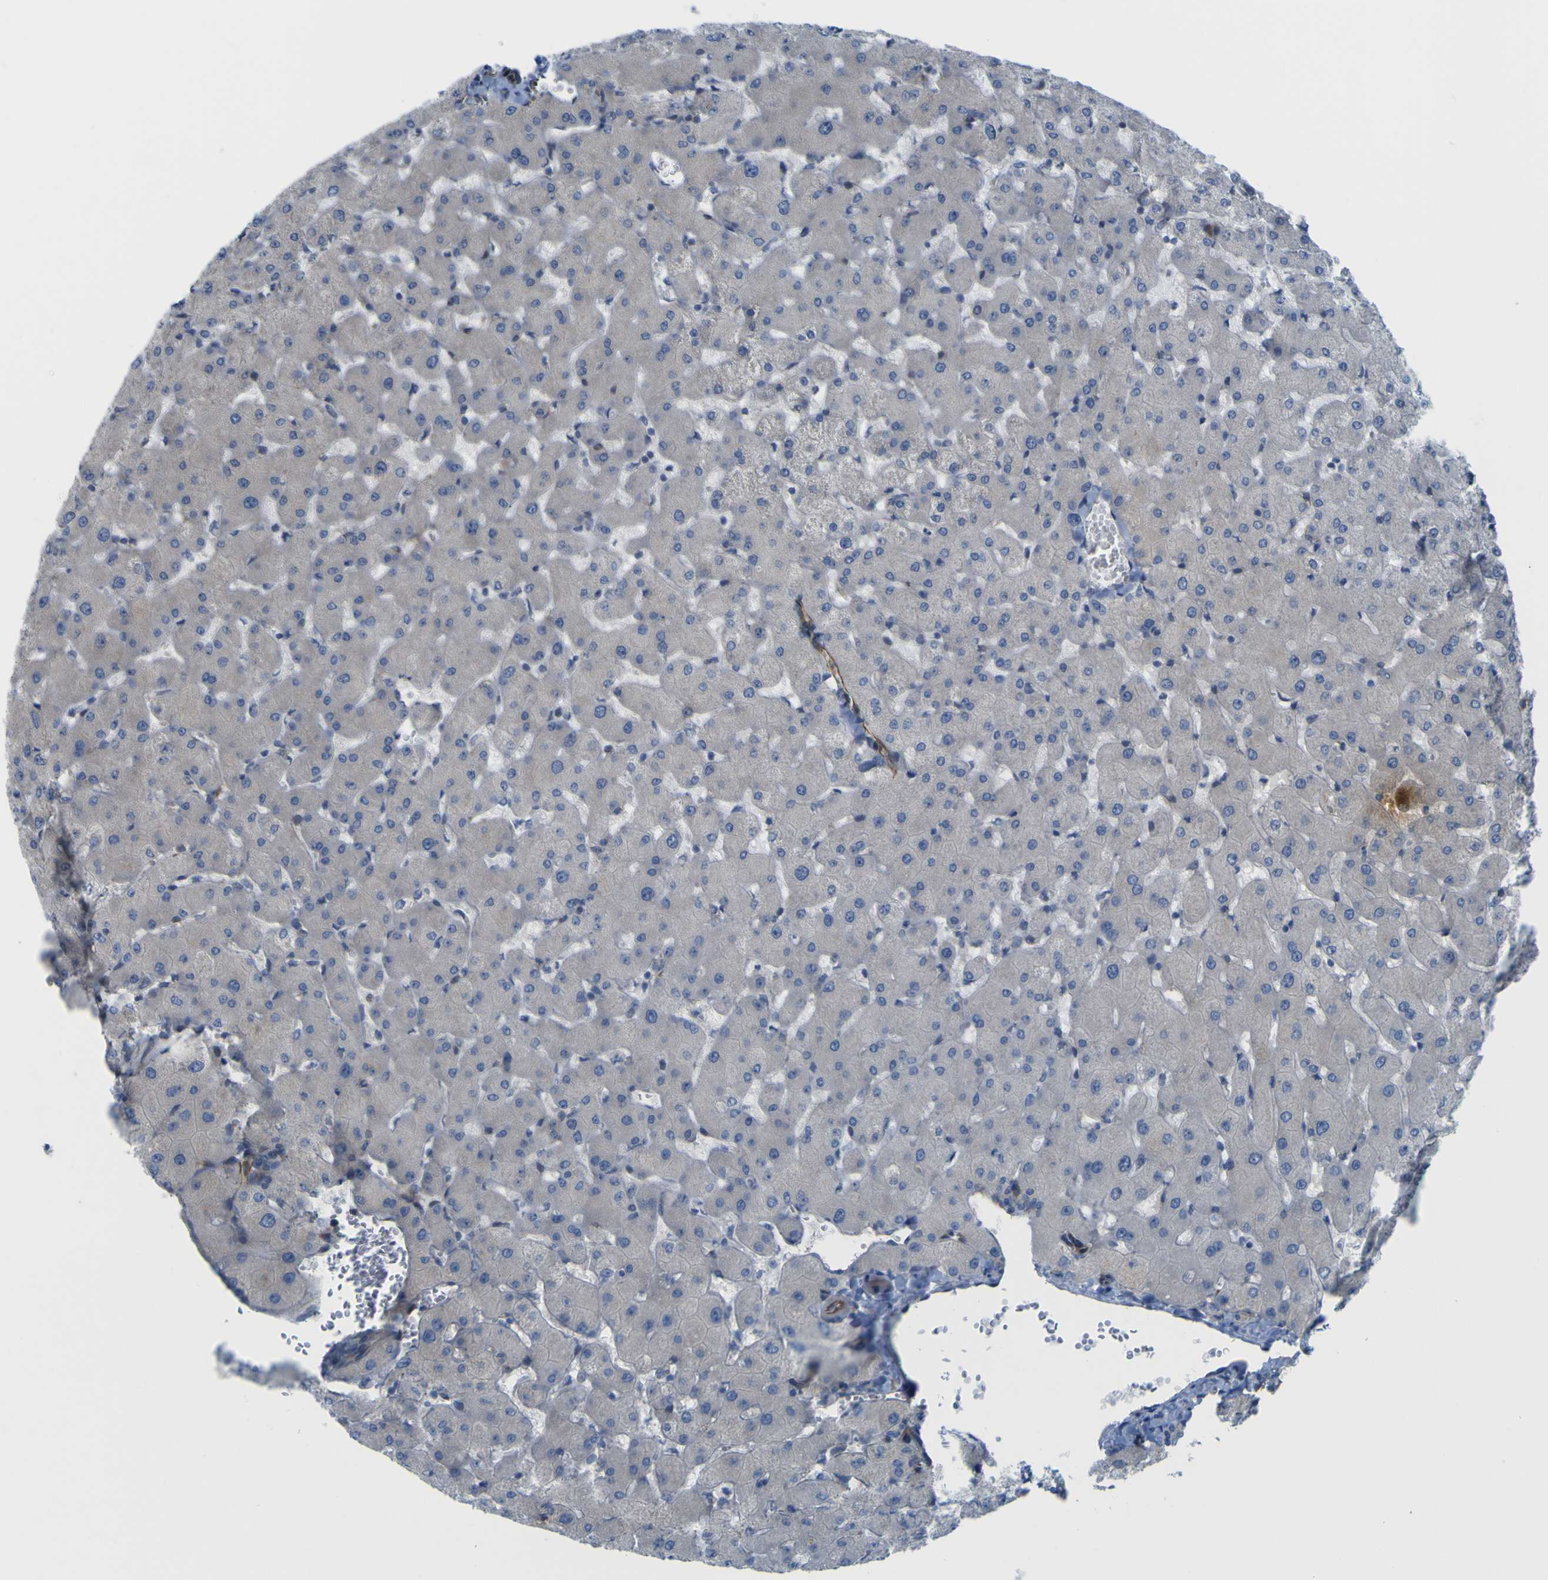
{"staining": {"intensity": "negative", "quantity": "none", "location": "none"}, "tissue": "liver", "cell_type": "Cholangiocytes", "image_type": "normal", "snomed": [{"axis": "morphology", "description": "Normal tissue, NOS"}, {"axis": "topography", "description": "Liver"}], "caption": "Liver stained for a protein using IHC shows no expression cholangiocytes.", "gene": "JPH1", "patient": {"sex": "female", "age": 63}}